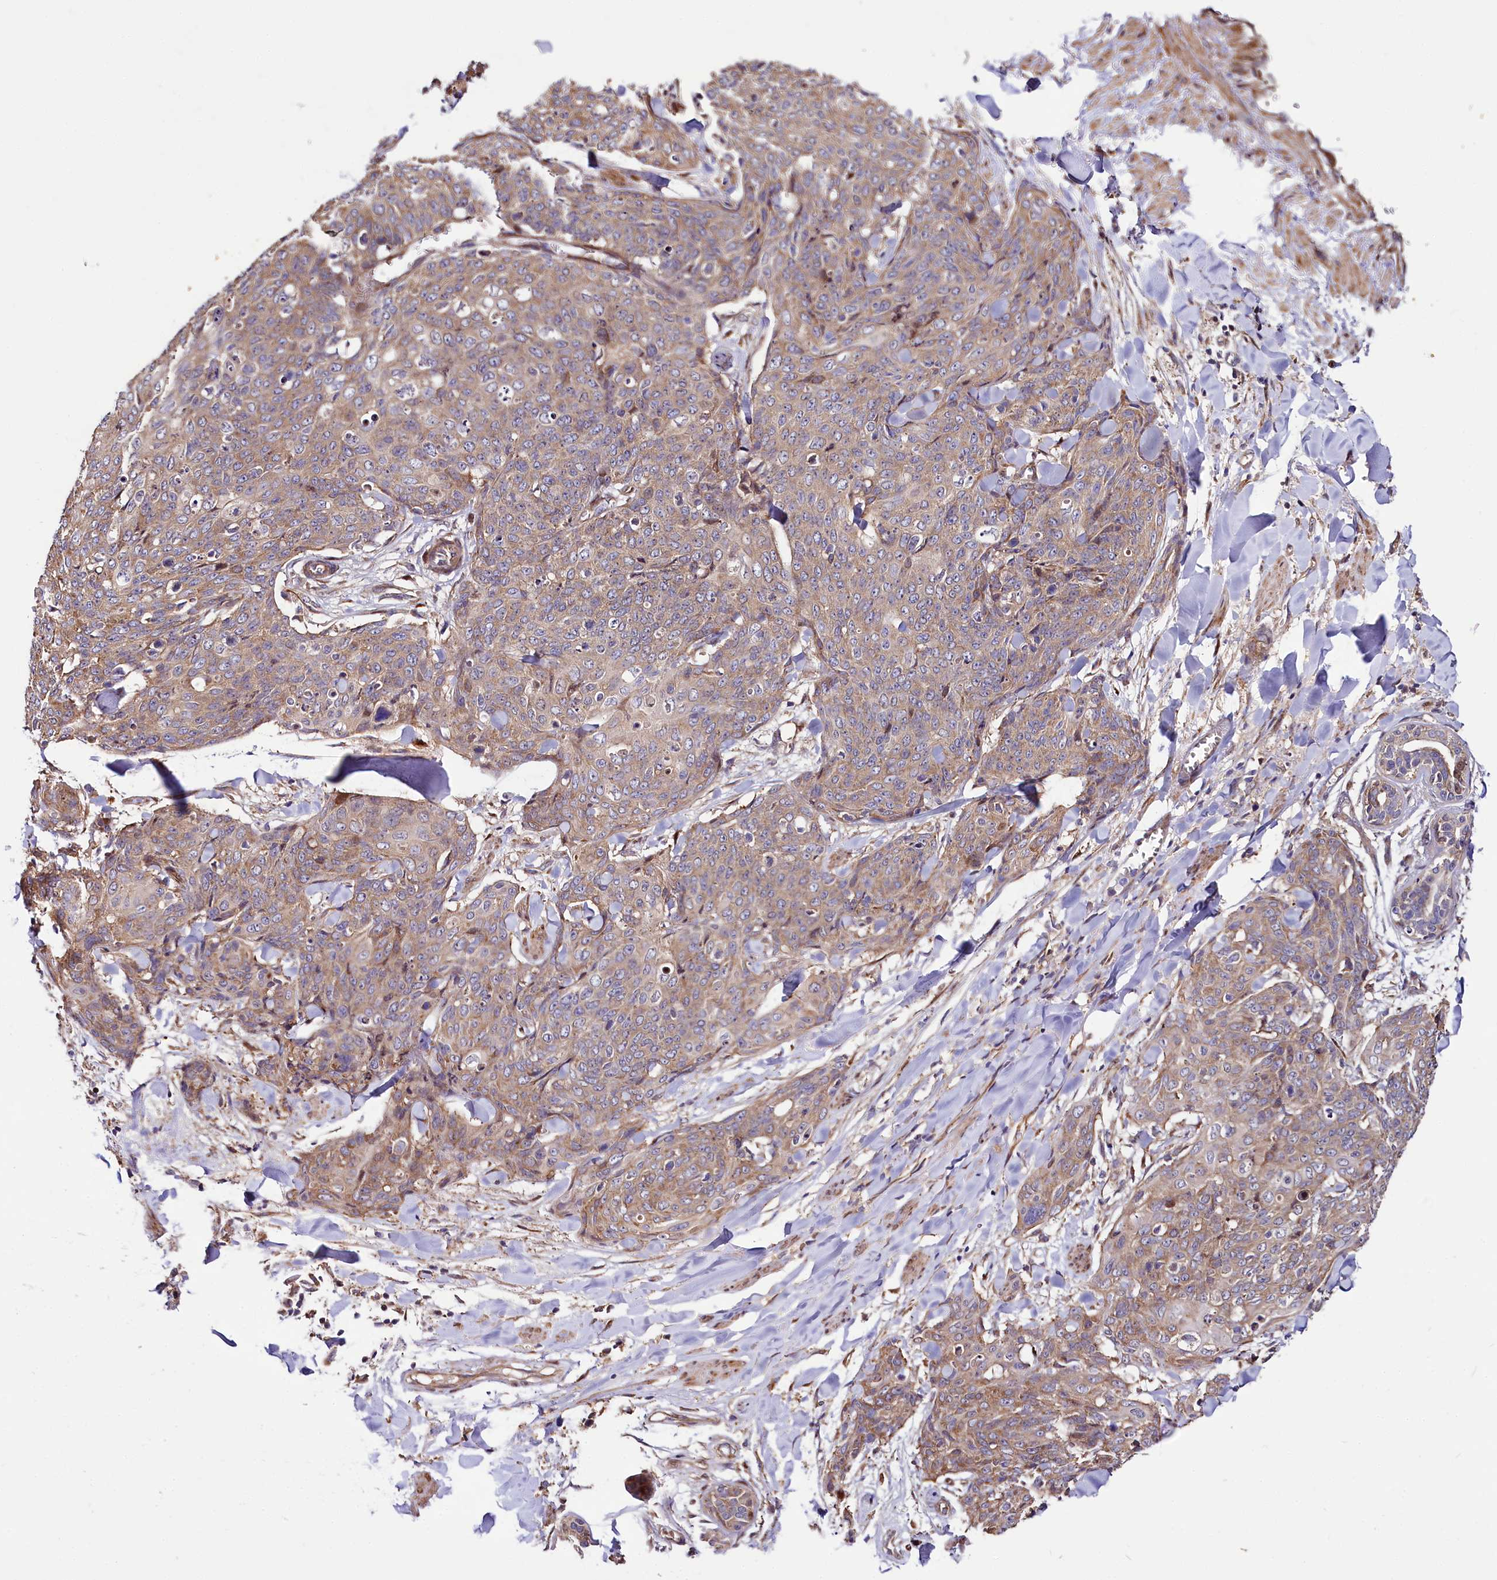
{"staining": {"intensity": "weak", "quantity": ">75%", "location": "cytoplasmic/membranous"}, "tissue": "skin cancer", "cell_type": "Tumor cells", "image_type": "cancer", "snomed": [{"axis": "morphology", "description": "Squamous cell carcinoma, NOS"}, {"axis": "topography", "description": "Skin"}, {"axis": "topography", "description": "Vulva"}], "caption": "The immunohistochemical stain shows weak cytoplasmic/membranous positivity in tumor cells of squamous cell carcinoma (skin) tissue. Nuclei are stained in blue.", "gene": "PDZRN3", "patient": {"sex": "female", "age": 85}}